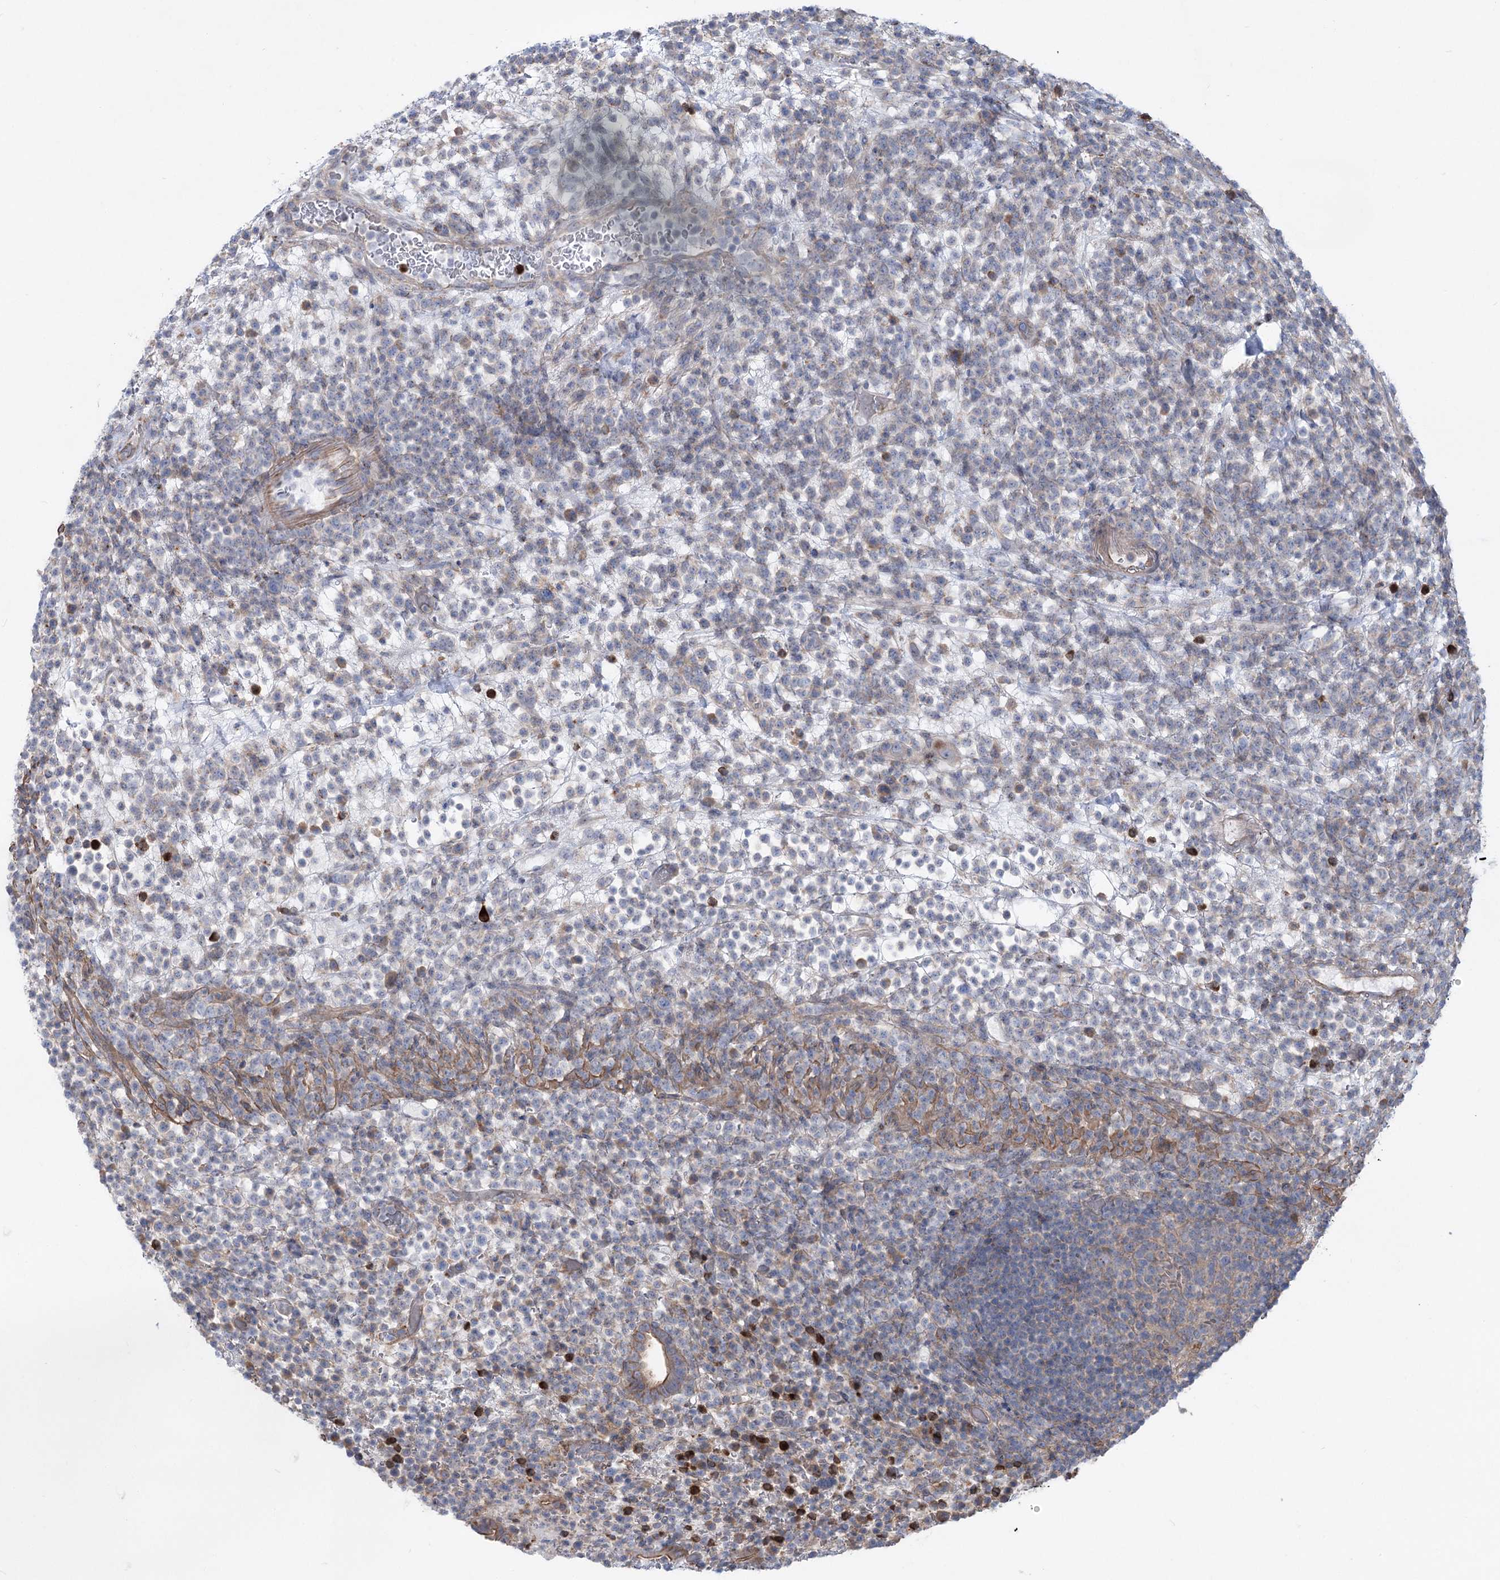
{"staining": {"intensity": "weak", "quantity": "<25%", "location": "cytoplasmic/membranous"}, "tissue": "lymphoma", "cell_type": "Tumor cells", "image_type": "cancer", "snomed": [{"axis": "morphology", "description": "Malignant lymphoma, non-Hodgkin's type, High grade"}, {"axis": "topography", "description": "Colon"}], "caption": "This is an immunohistochemistry (IHC) image of malignant lymphoma, non-Hodgkin's type (high-grade). There is no expression in tumor cells.", "gene": "LARP1B", "patient": {"sex": "female", "age": 53}}